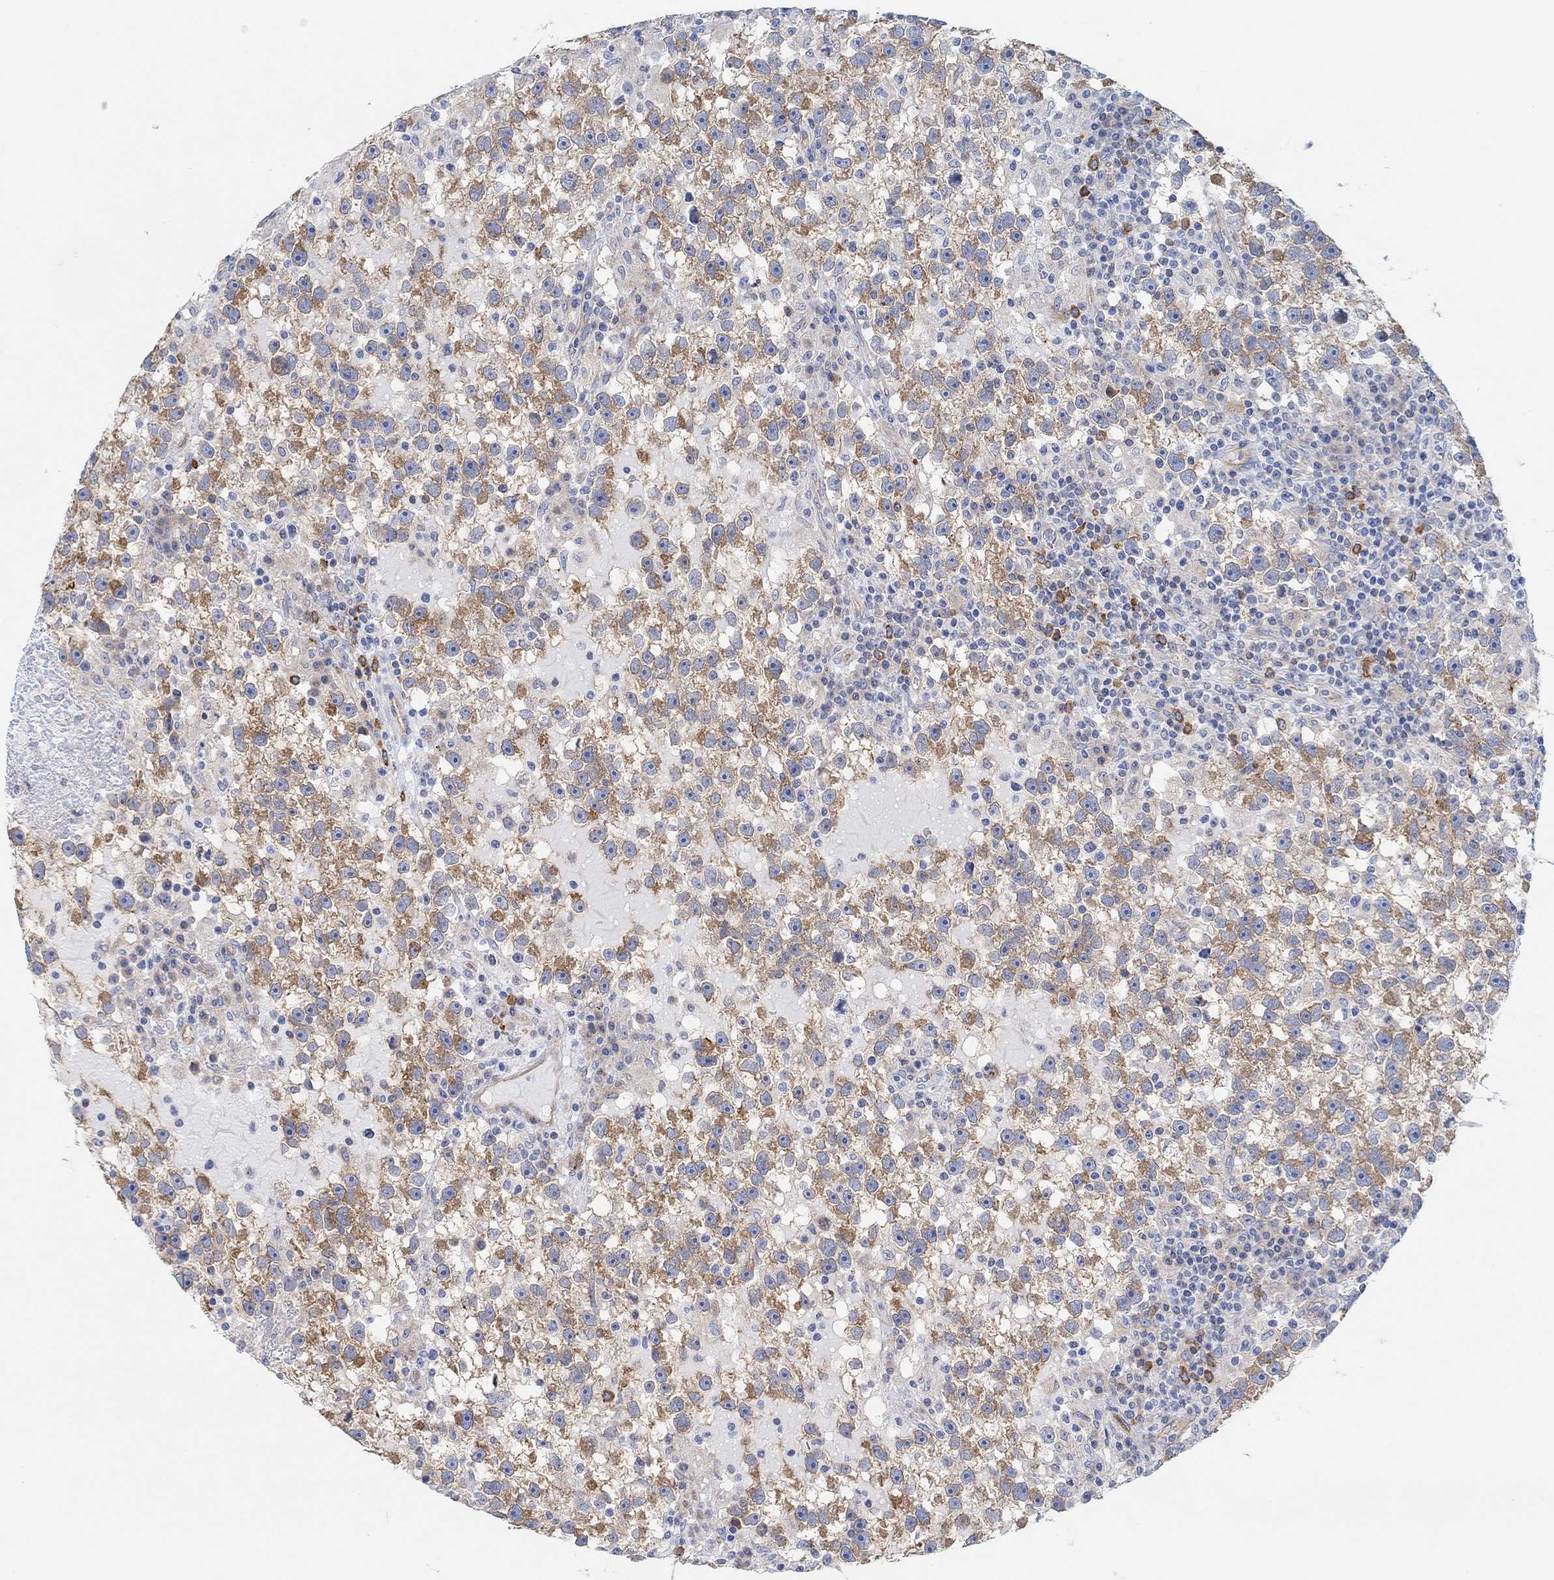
{"staining": {"intensity": "moderate", "quantity": "25%-75%", "location": "cytoplasmic/membranous"}, "tissue": "testis cancer", "cell_type": "Tumor cells", "image_type": "cancer", "snomed": [{"axis": "morphology", "description": "Seminoma, NOS"}, {"axis": "topography", "description": "Testis"}], "caption": "Approximately 25%-75% of tumor cells in seminoma (testis) show moderate cytoplasmic/membranous protein expression as visualized by brown immunohistochemical staining.", "gene": "RGS1", "patient": {"sex": "male", "age": 47}}